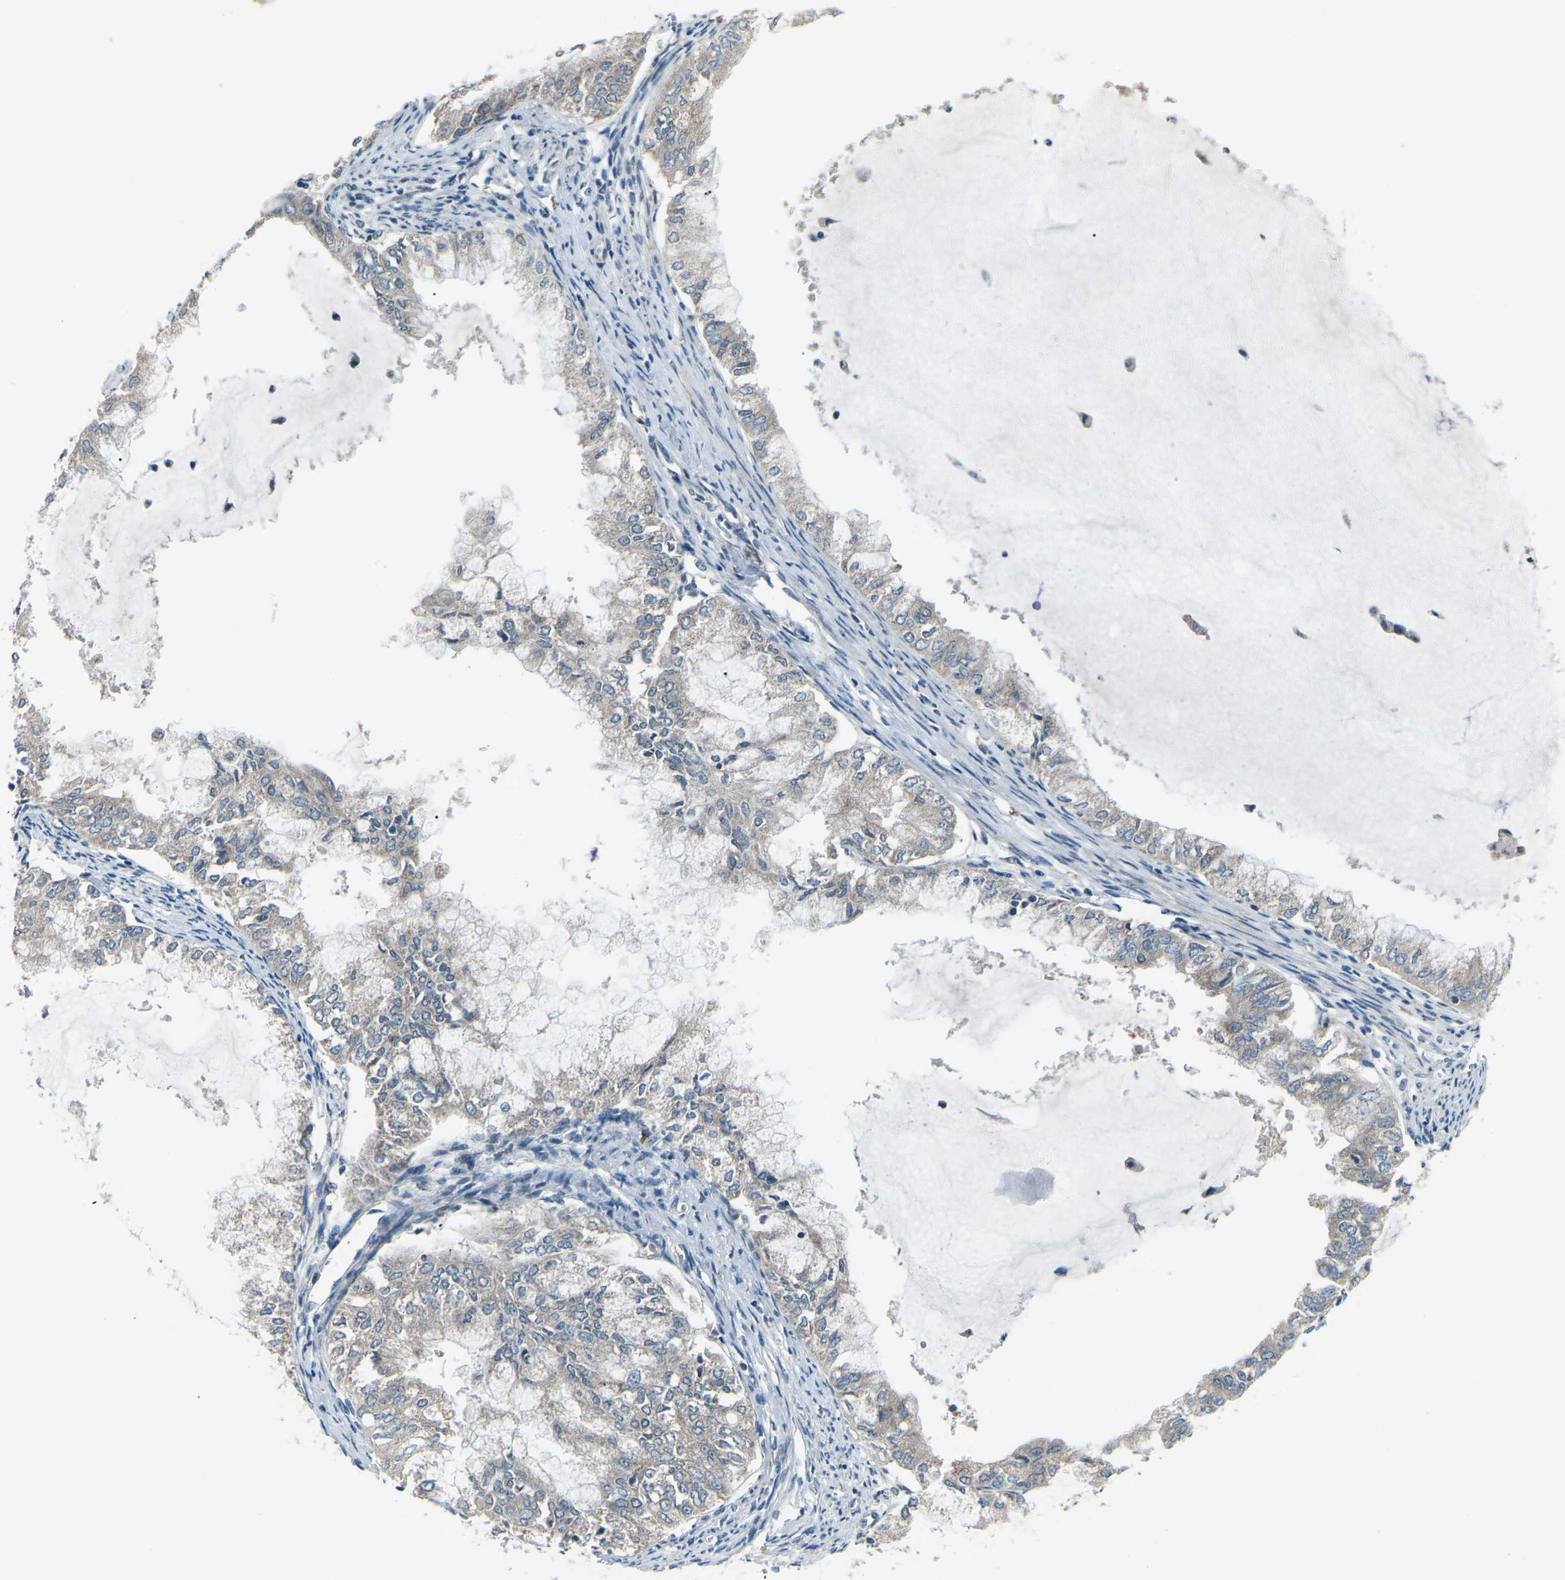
{"staining": {"intensity": "weak", "quantity": ">75%", "location": "cytoplasmic/membranous"}, "tissue": "endometrial cancer", "cell_type": "Tumor cells", "image_type": "cancer", "snomed": [{"axis": "morphology", "description": "Adenocarcinoma, NOS"}, {"axis": "topography", "description": "Endometrium"}], "caption": "A low amount of weak cytoplasmic/membranous positivity is seen in approximately >75% of tumor cells in endometrial cancer tissue. (IHC, brightfield microscopy, high magnification).", "gene": "CDK16", "patient": {"sex": "female", "age": 86}}